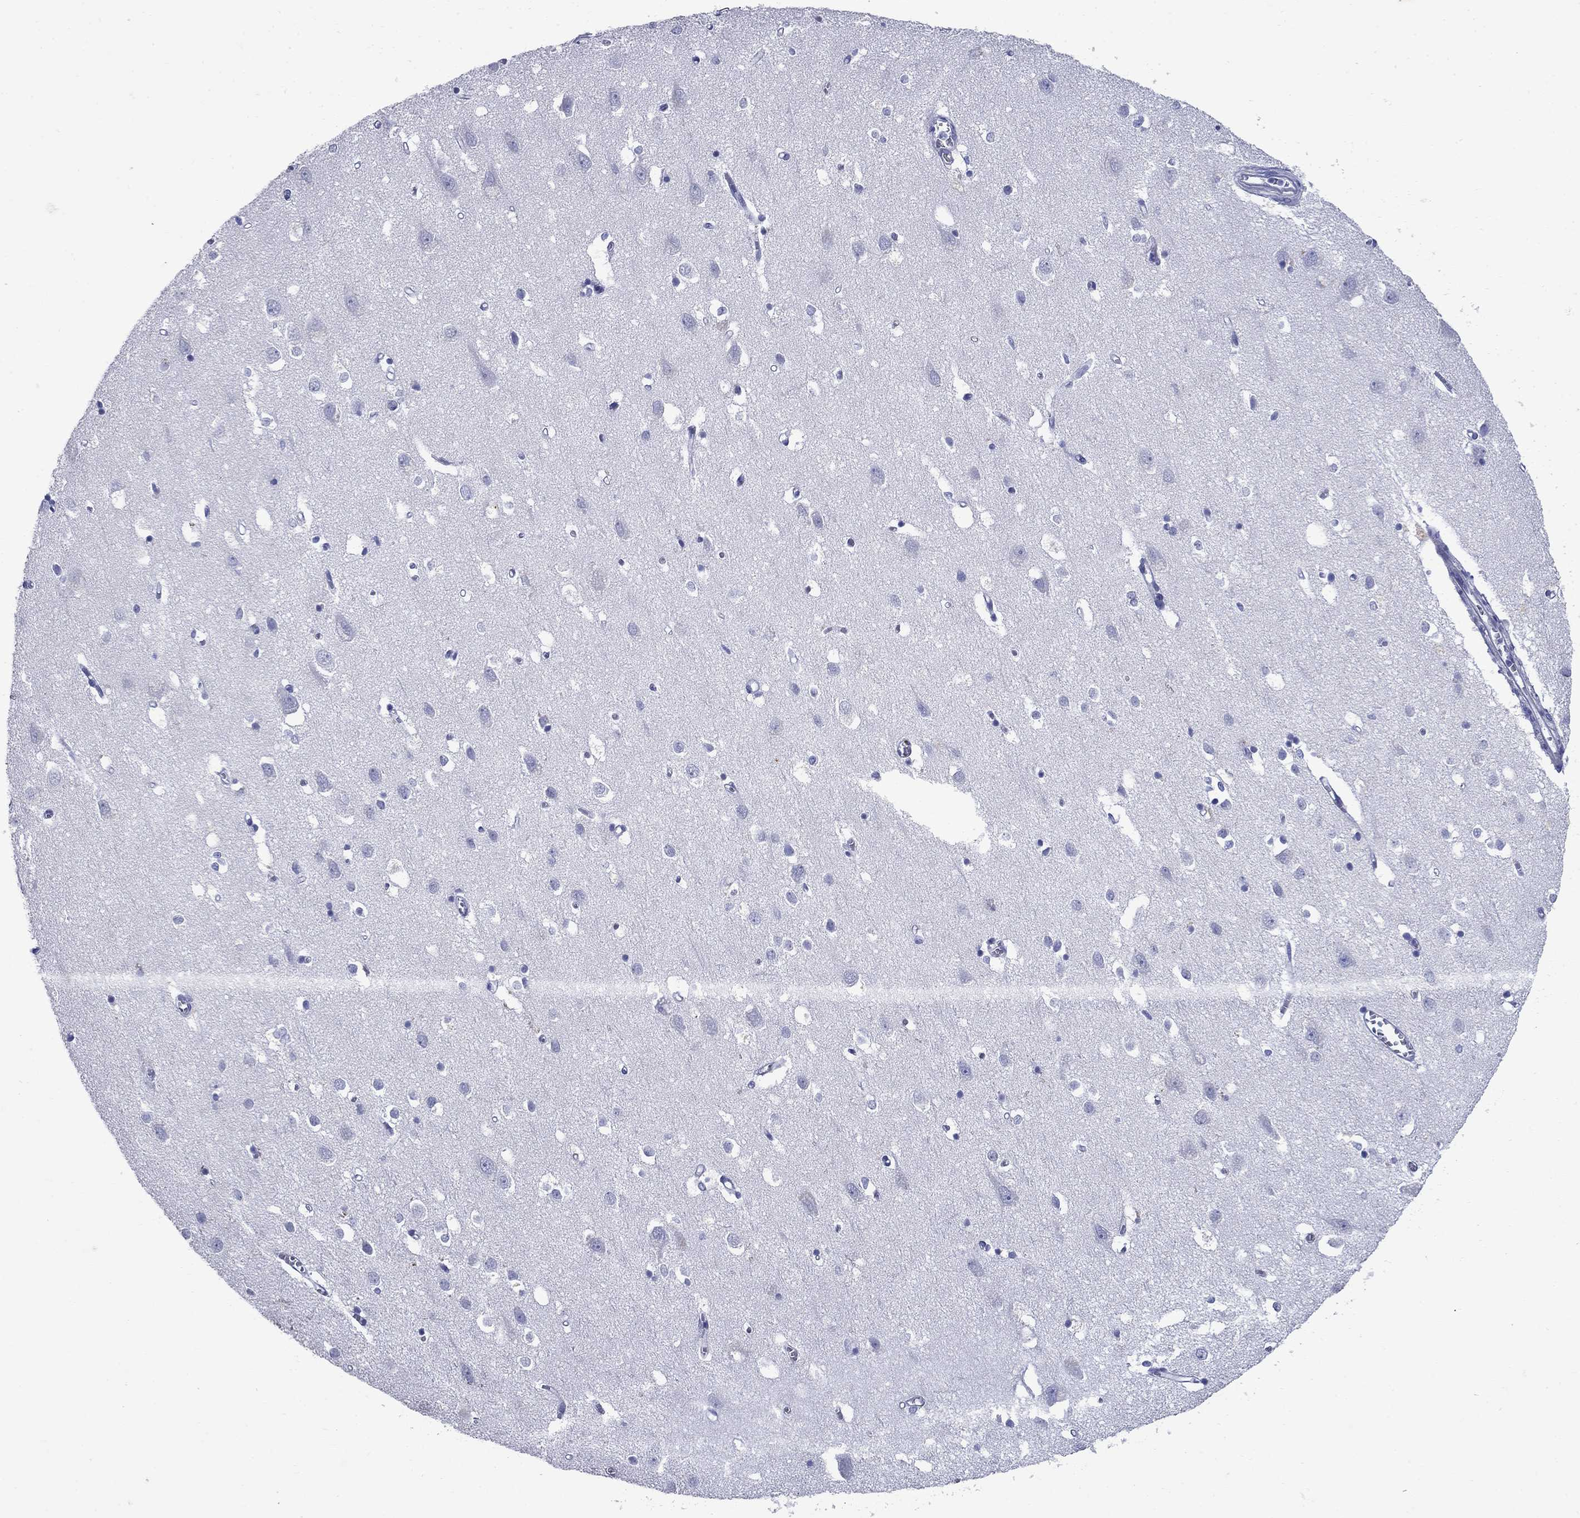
{"staining": {"intensity": "negative", "quantity": "none", "location": "none"}, "tissue": "cerebral cortex", "cell_type": "Endothelial cells", "image_type": "normal", "snomed": [{"axis": "morphology", "description": "Normal tissue, NOS"}, {"axis": "topography", "description": "Cerebral cortex"}], "caption": "Human cerebral cortex stained for a protein using immunohistochemistry (IHC) displays no expression in endothelial cells.", "gene": "CD1A", "patient": {"sex": "male", "age": 70}}